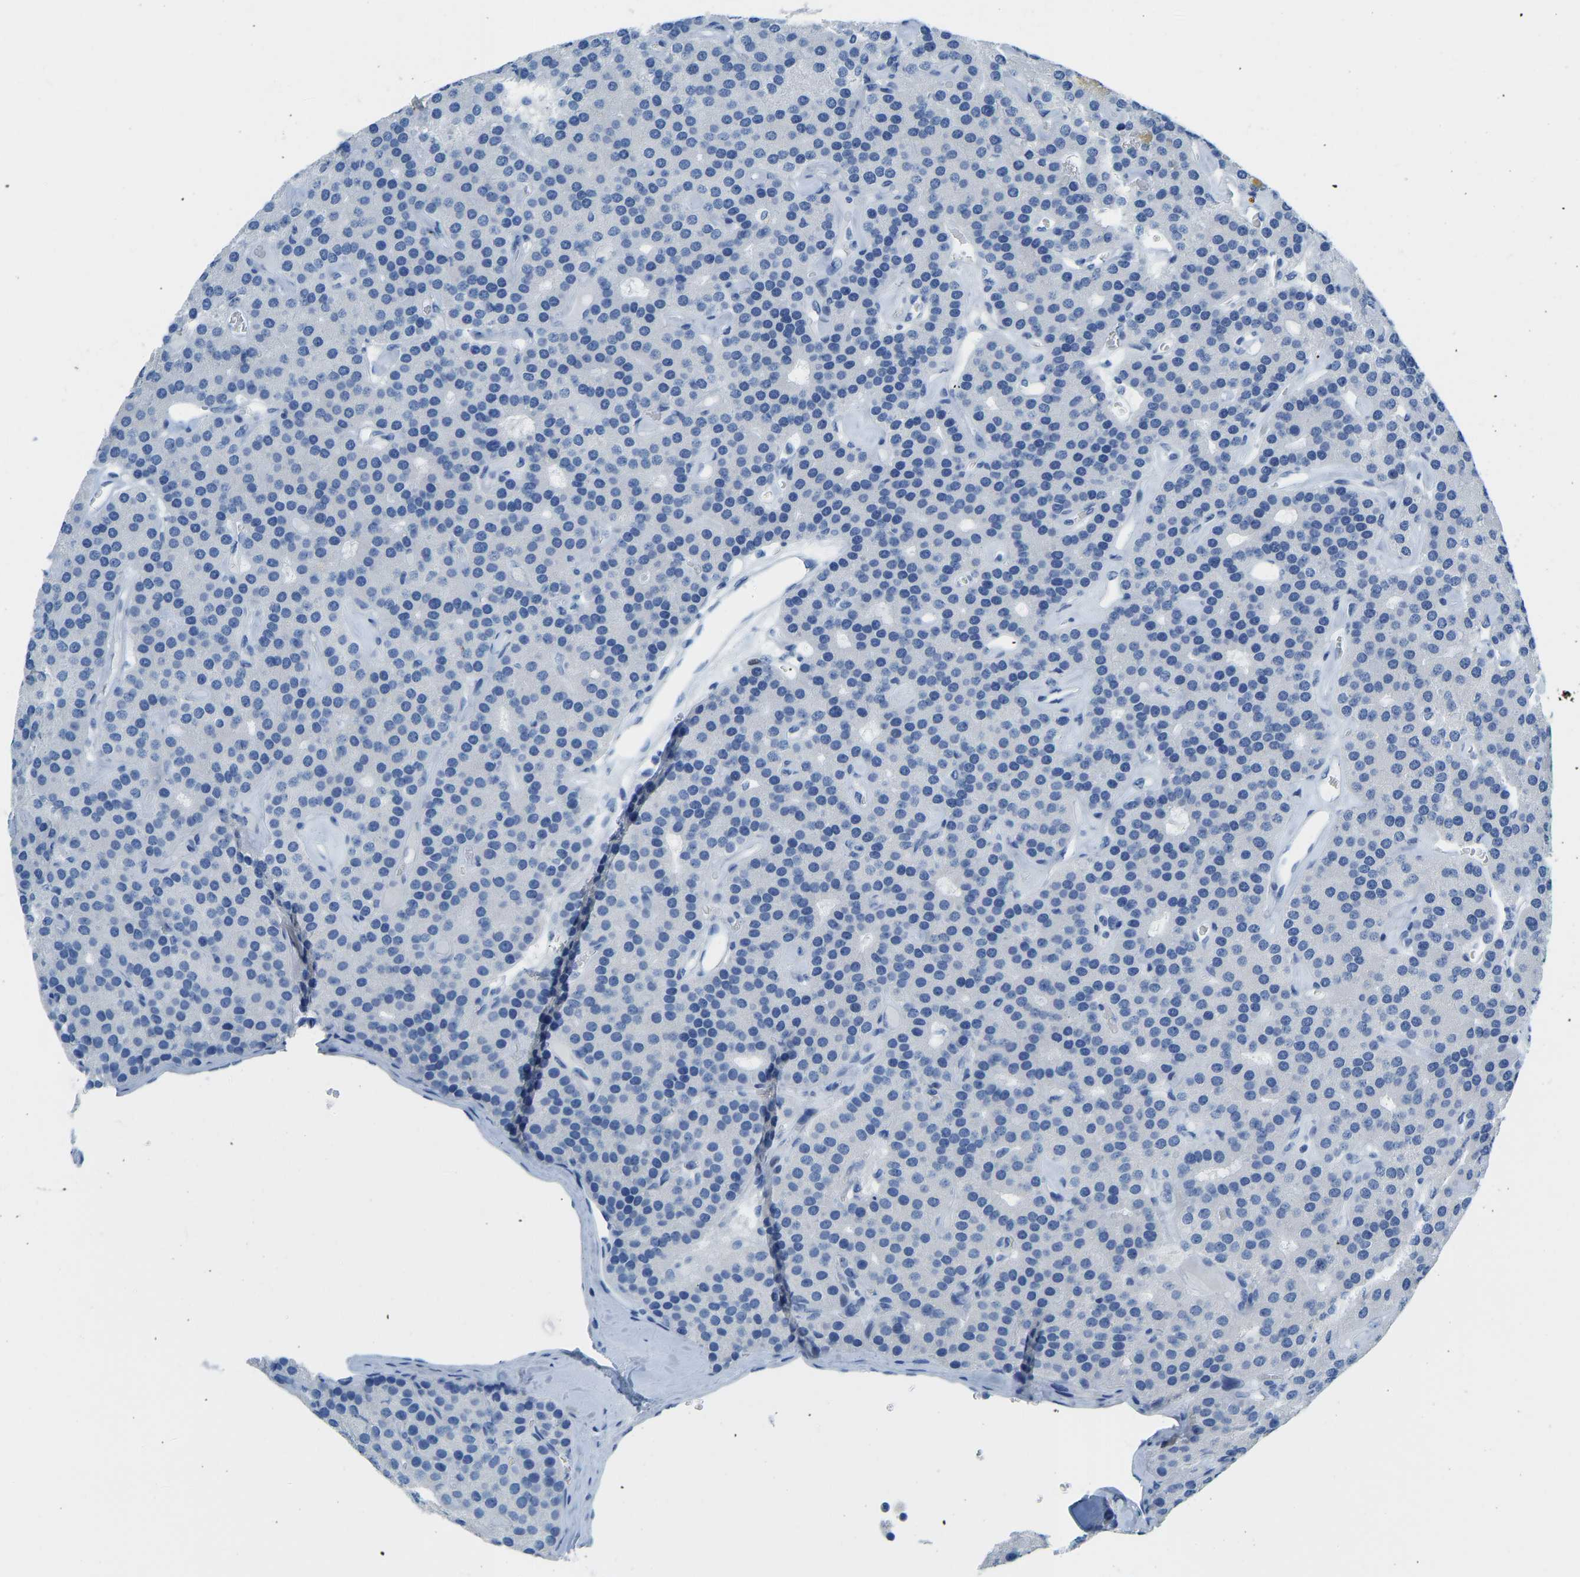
{"staining": {"intensity": "negative", "quantity": "none", "location": "none"}, "tissue": "parathyroid gland", "cell_type": "Glandular cells", "image_type": "normal", "snomed": [{"axis": "morphology", "description": "Normal tissue, NOS"}, {"axis": "morphology", "description": "Adenoma, NOS"}, {"axis": "topography", "description": "Parathyroid gland"}], "caption": "Immunohistochemistry (IHC) of unremarkable human parathyroid gland demonstrates no expression in glandular cells. (IHC, brightfield microscopy, high magnification).", "gene": "SERPINB3", "patient": {"sex": "female", "age": 86}}